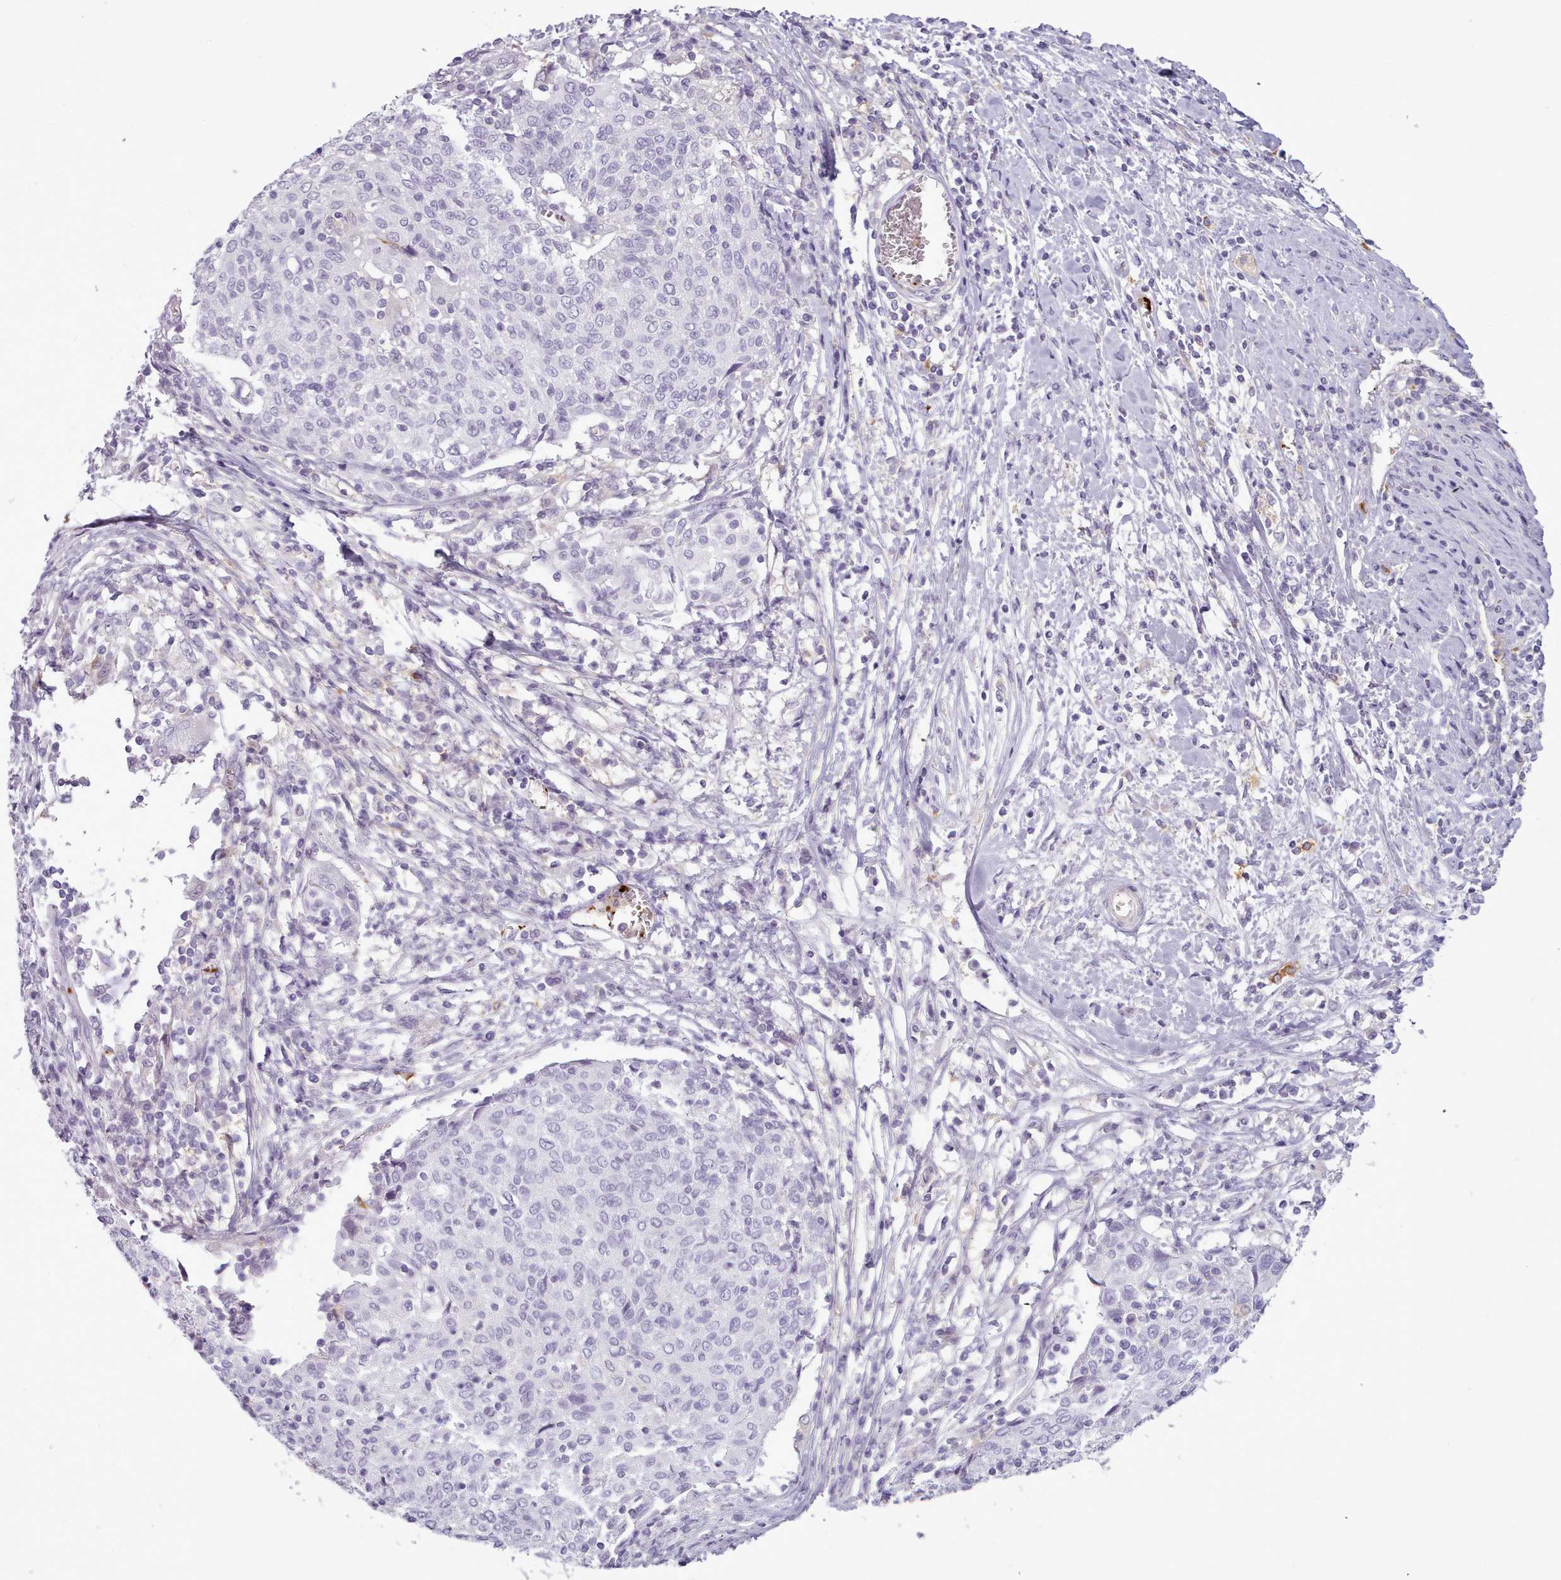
{"staining": {"intensity": "negative", "quantity": "none", "location": "none"}, "tissue": "cervical cancer", "cell_type": "Tumor cells", "image_type": "cancer", "snomed": [{"axis": "morphology", "description": "Squamous cell carcinoma, NOS"}, {"axis": "topography", "description": "Cervix"}], "caption": "There is no significant positivity in tumor cells of cervical cancer (squamous cell carcinoma).", "gene": "NDST2", "patient": {"sex": "female", "age": 52}}